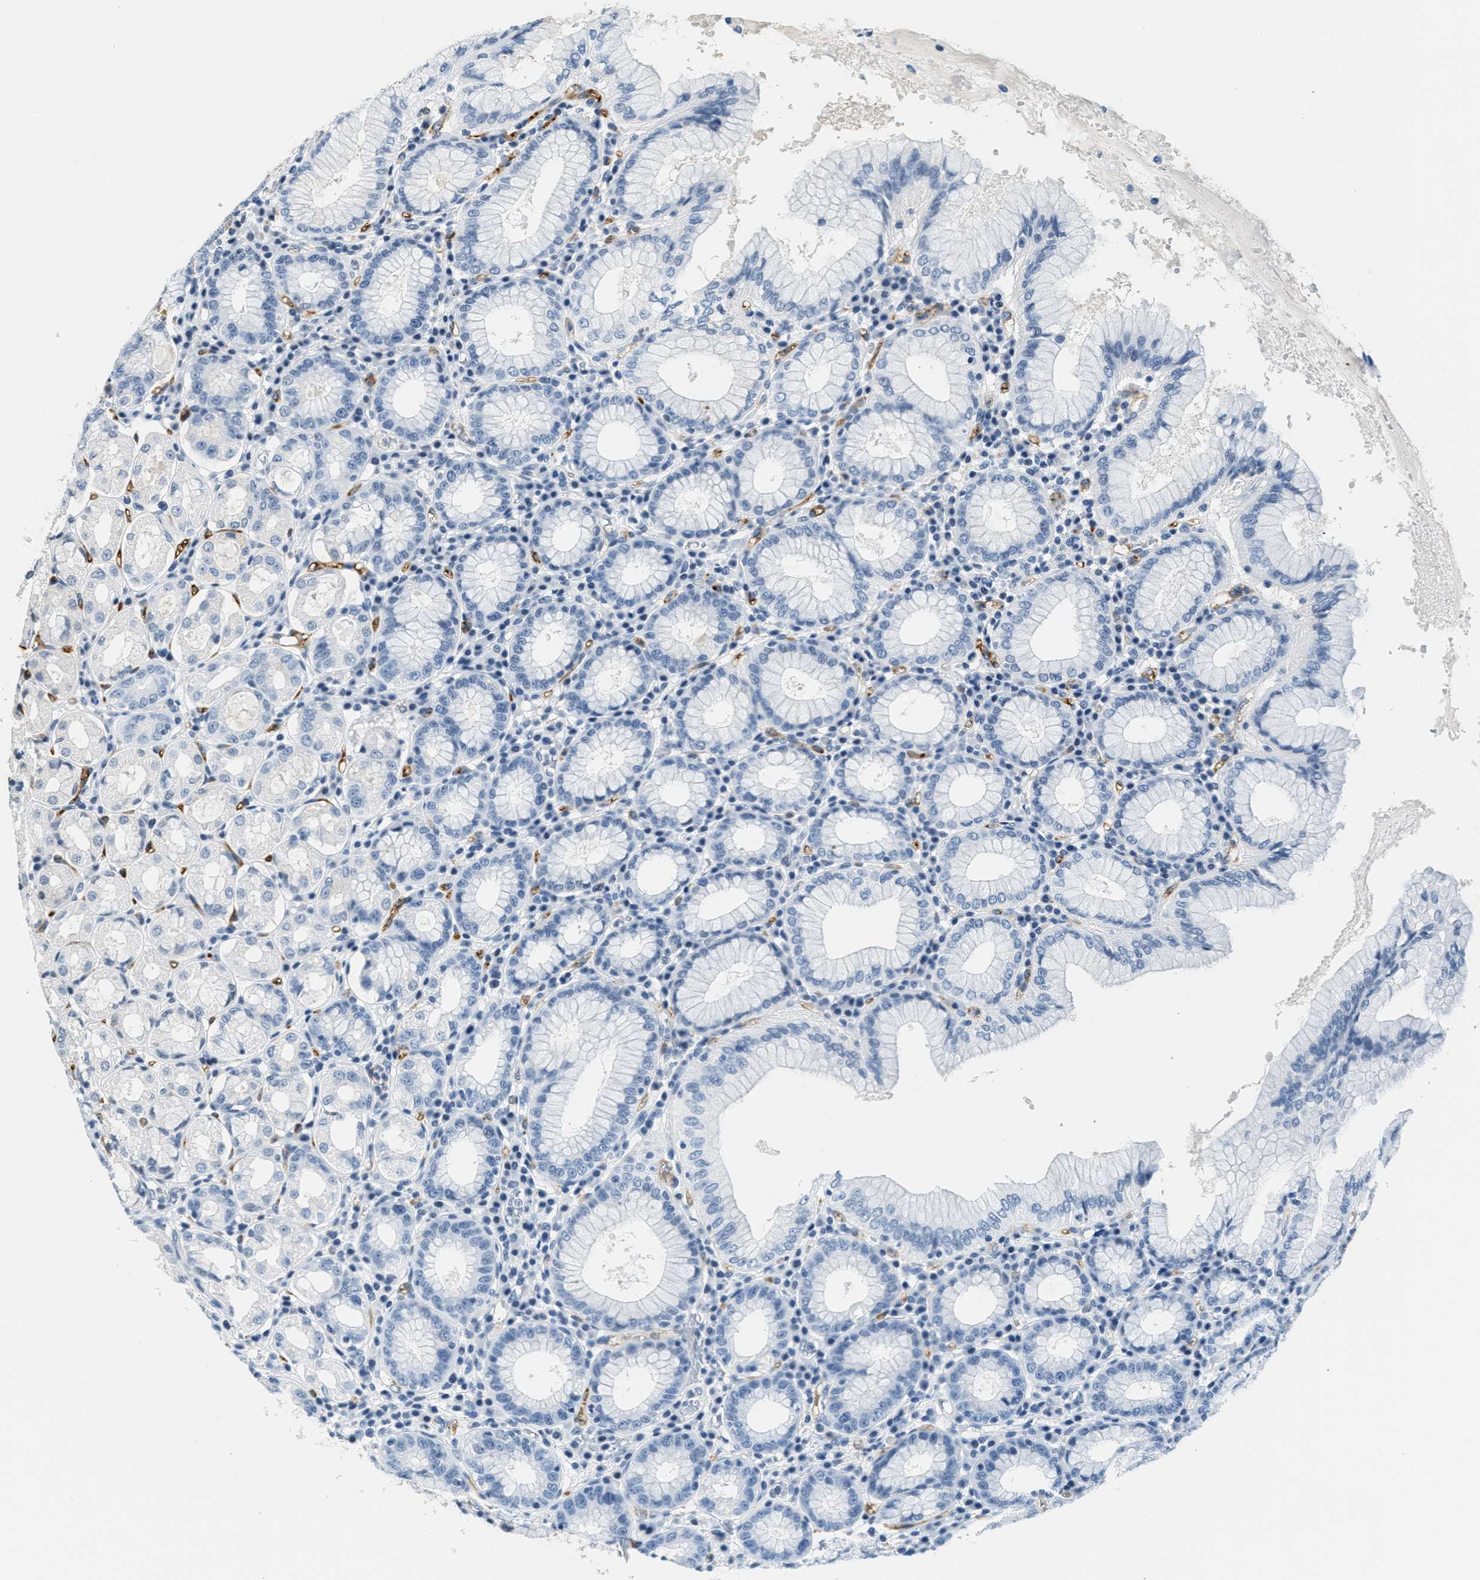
{"staining": {"intensity": "negative", "quantity": "none", "location": "none"}, "tissue": "stomach", "cell_type": "Glandular cells", "image_type": "normal", "snomed": [{"axis": "morphology", "description": "Normal tissue, NOS"}, {"axis": "topography", "description": "Stomach"}, {"axis": "topography", "description": "Stomach, lower"}], "caption": "Immunohistochemistry micrograph of benign stomach stained for a protein (brown), which exhibits no staining in glandular cells.", "gene": "CA4", "patient": {"sex": "female", "age": 56}}